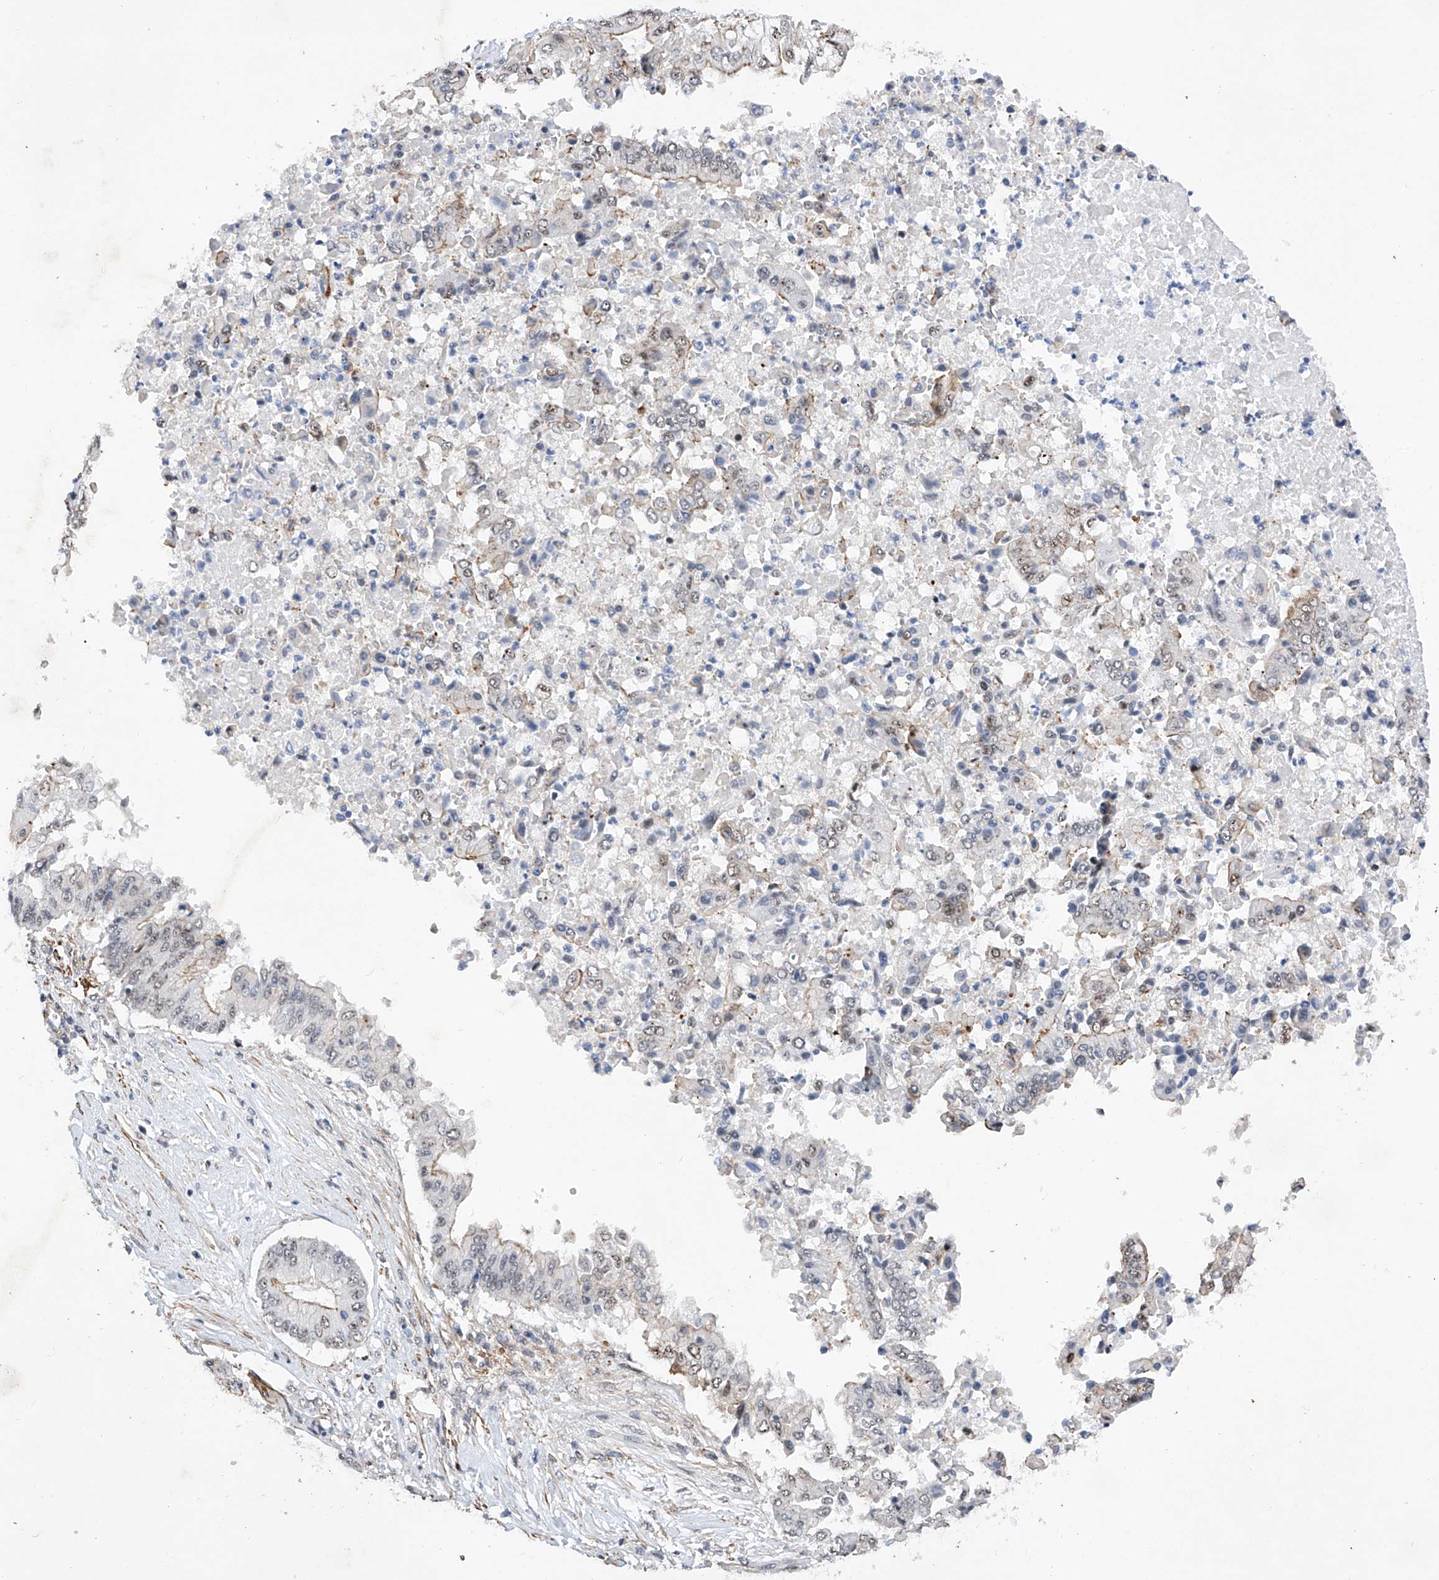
{"staining": {"intensity": "negative", "quantity": "none", "location": "none"}, "tissue": "pancreatic cancer", "cell_type": "Tumor cells", "image_type": "cancer", "snomed": [{"axis": "morphology", "description": "Adenocarcinoma, NOS"}, {"axis": "topography", "description": "Pancreas"}], "caption": "Tumor cells show no significant protein expression in pancreatic cancer (adenocarcinoma).", "gene": "NFATC4", "patient": {"sex": "female", "age": 77}}